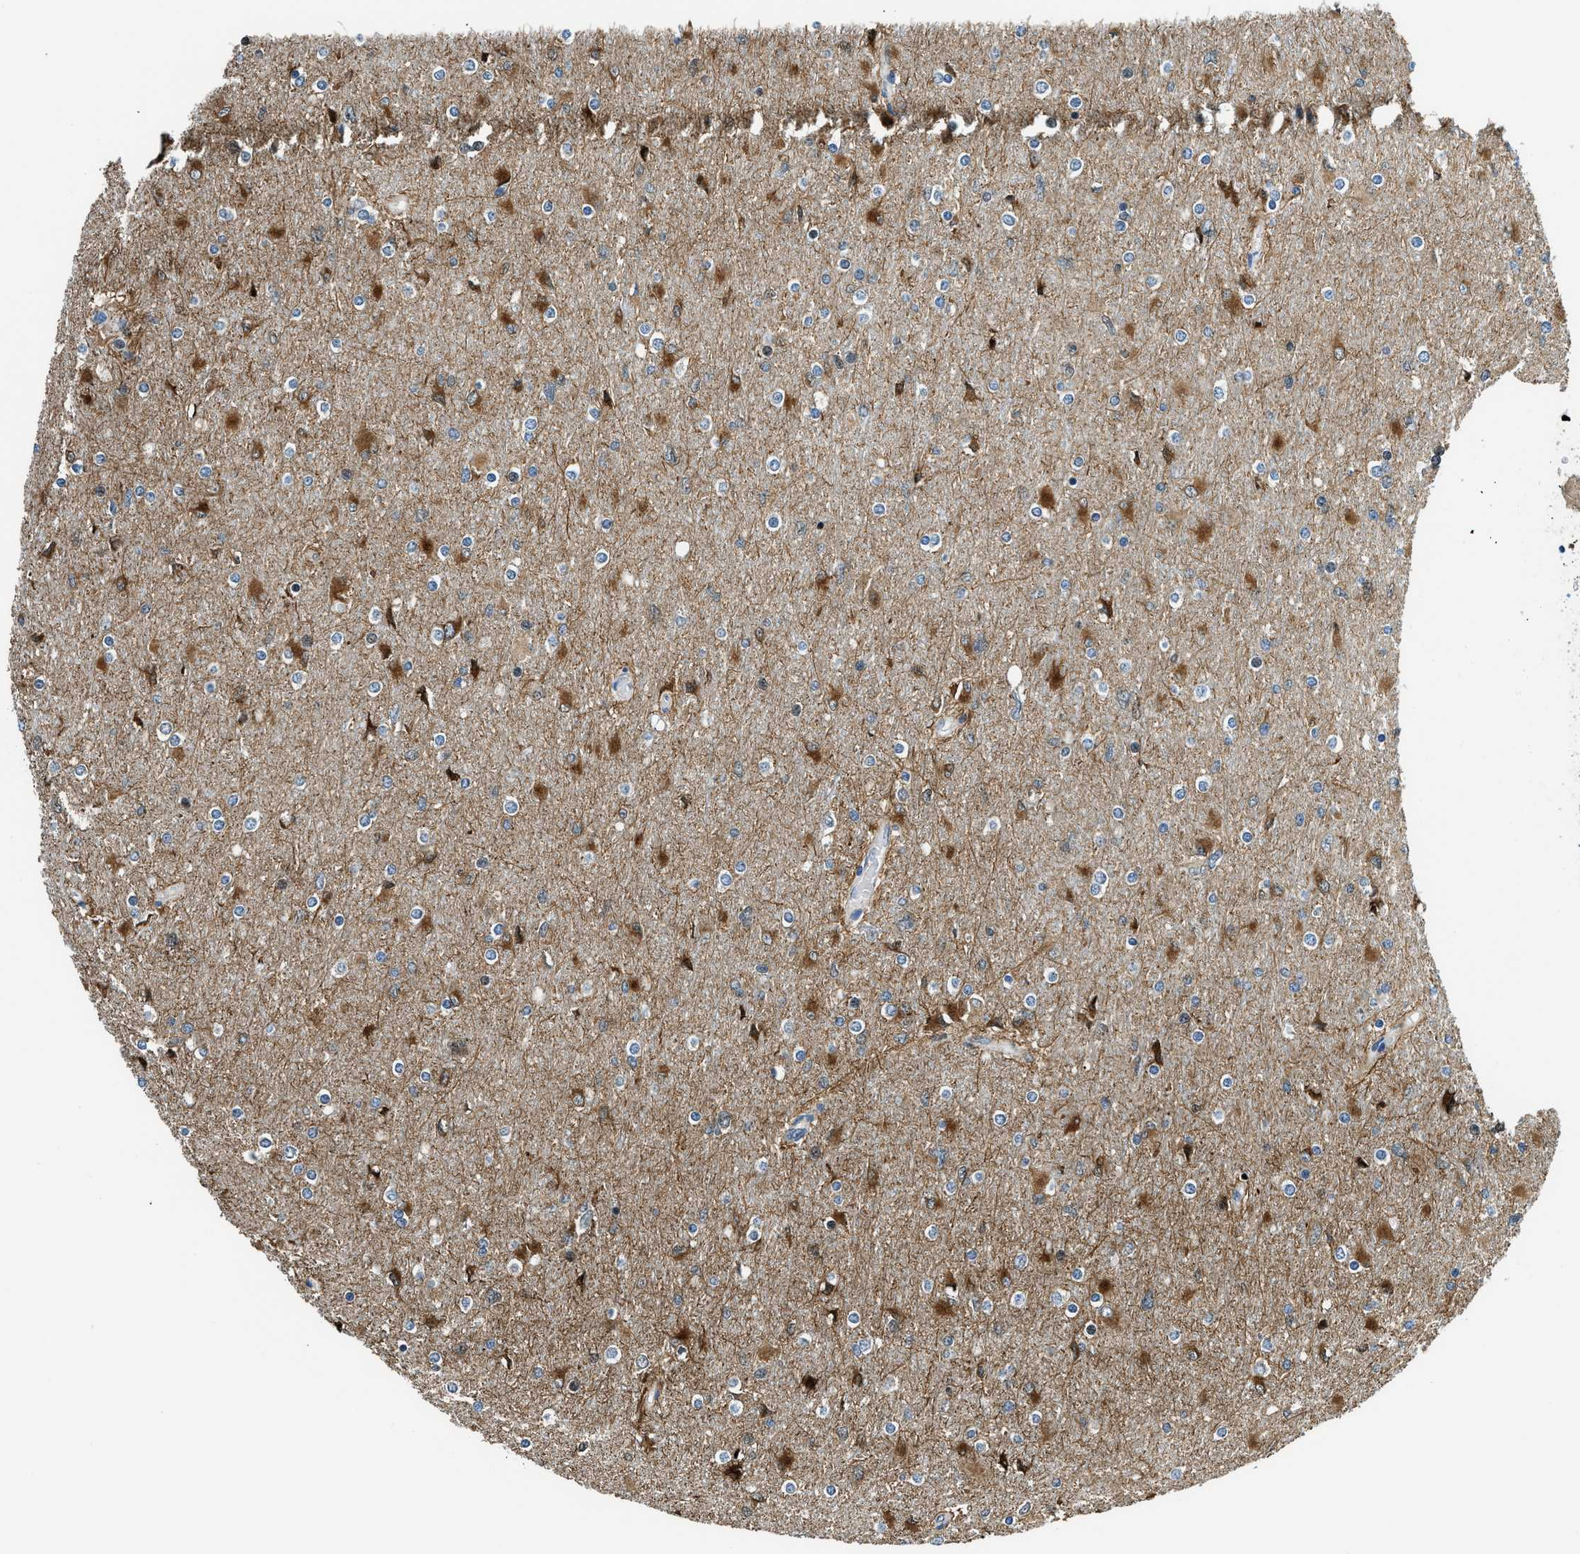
{"staining": {"intensity": "moderate", "quantity": "<25%", "location": "cytoplasmic/membranous"}, "tissue": "glioma", "cell_type": "Tumor cells", "image_type": "cancer", "snomed": [{"axis": "morphology", "description": "Glioma, malignant, High grade"}, {"axis": "topography", "description": "Cerebral cortex"}], "caption": "Immunohistochemistry photomicrograph of neoplastic tissue: glioma stained using IHC displays low levels of moderate protein expression localized specifically in the cytoplasmic/membranous of tumor cells, appearing as a cytoplasmic/membranous brown color.", "gene": "YWHAE", "patient": {"sex": "female", "age": 36}}